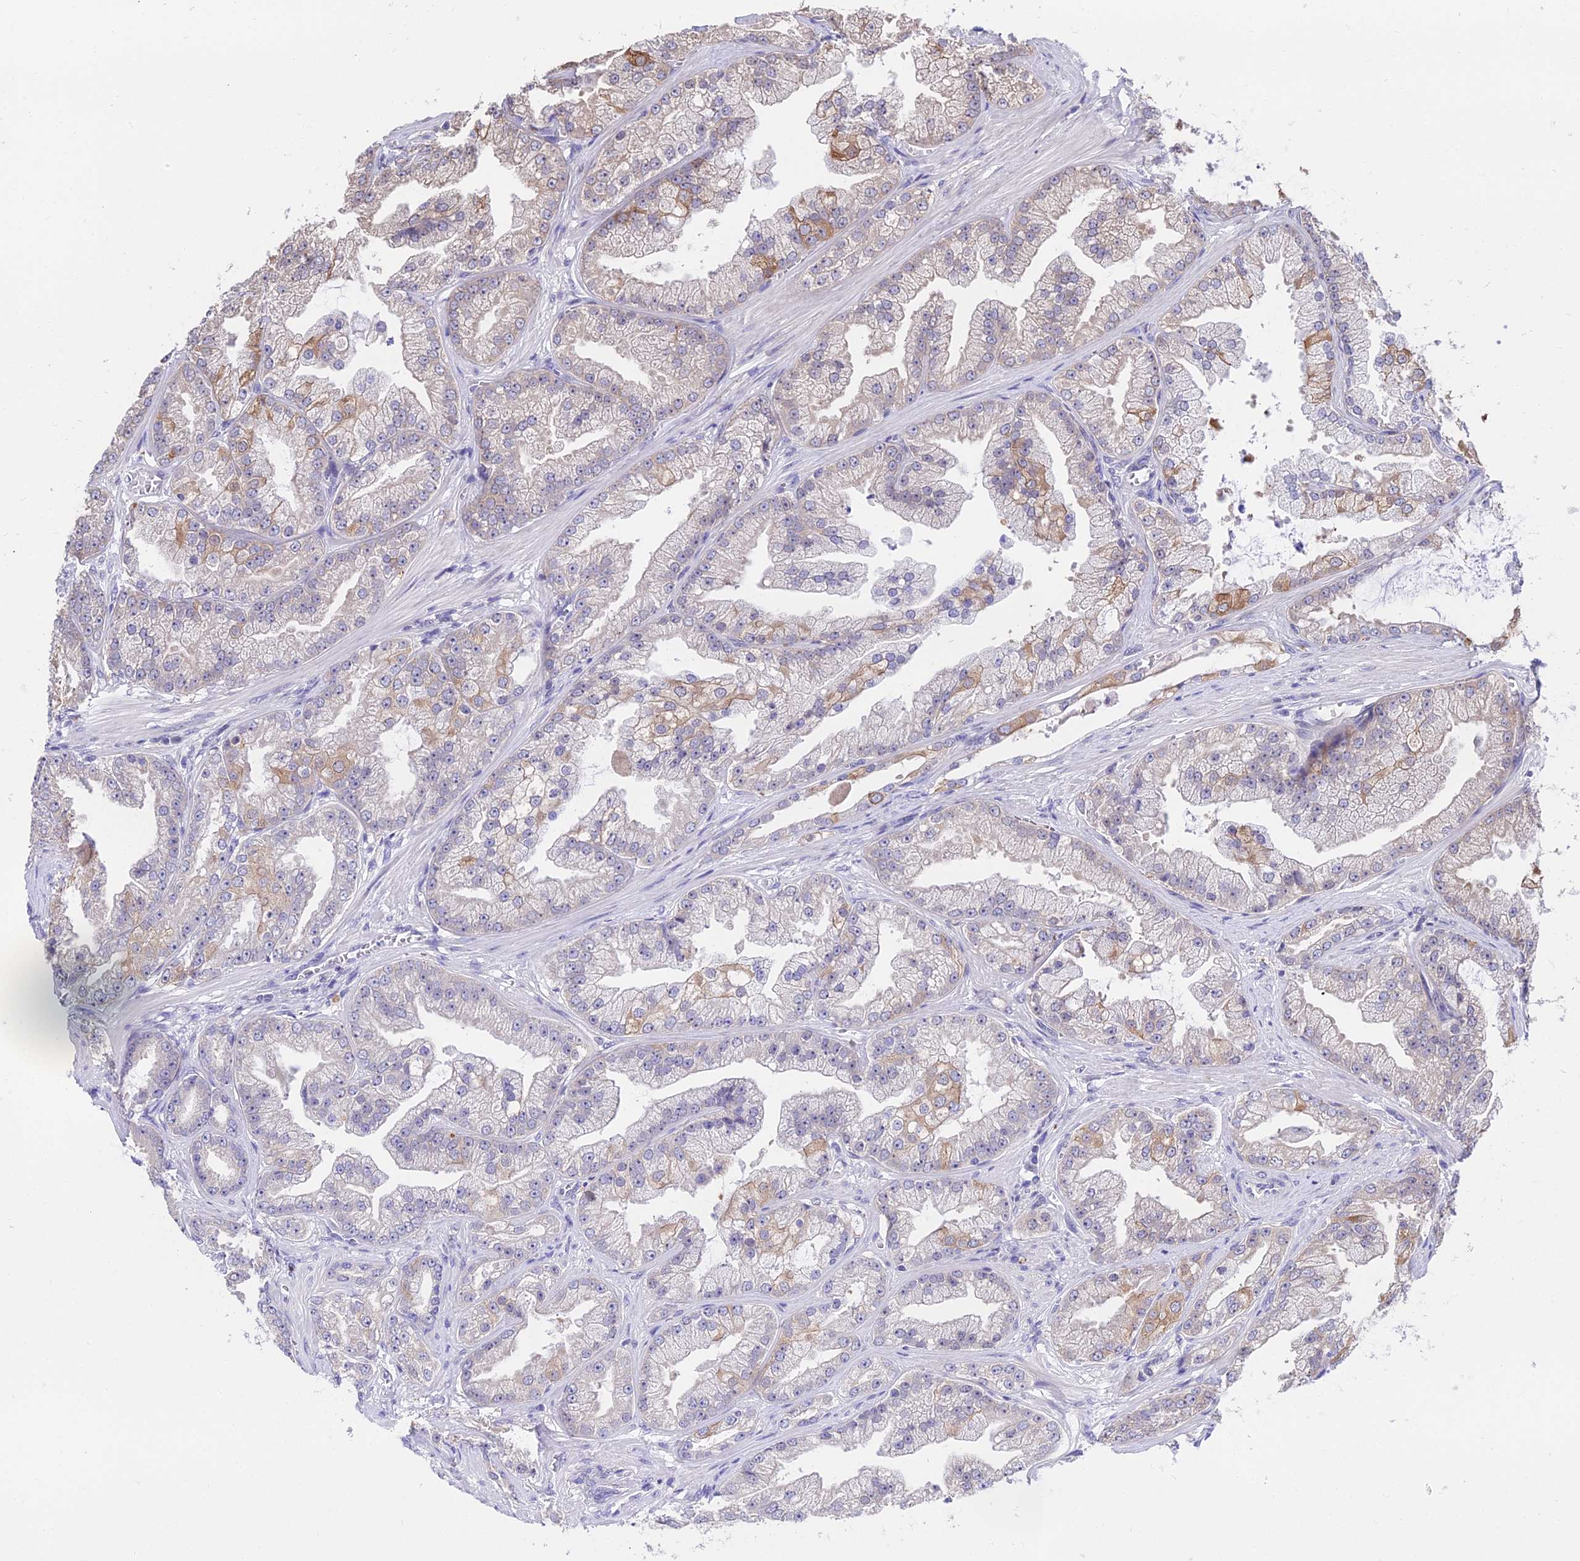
{"staining": {"intensity": "moderate", "quantity": "<25%", "location": "cytoplasmic/membranous"}, "tissue": "prostate cancer", "cell_type": "Tumor cells", "image_type": "cancer", "snomed": [{"axis": "morphology", "description": "Adenocarcinoma, Low grade"}, {"axis": "topography", "description": "Prostate"}], "caption": "Immunohistochemical staining of human prostate cancer (low-grade adenocarcinoma) shows low levels of moderate cytoplasmic/membranous expression in about <25% of tumor cells.", "gene": "INPP4A", "patient": {"sex": "male", "age": 57}}